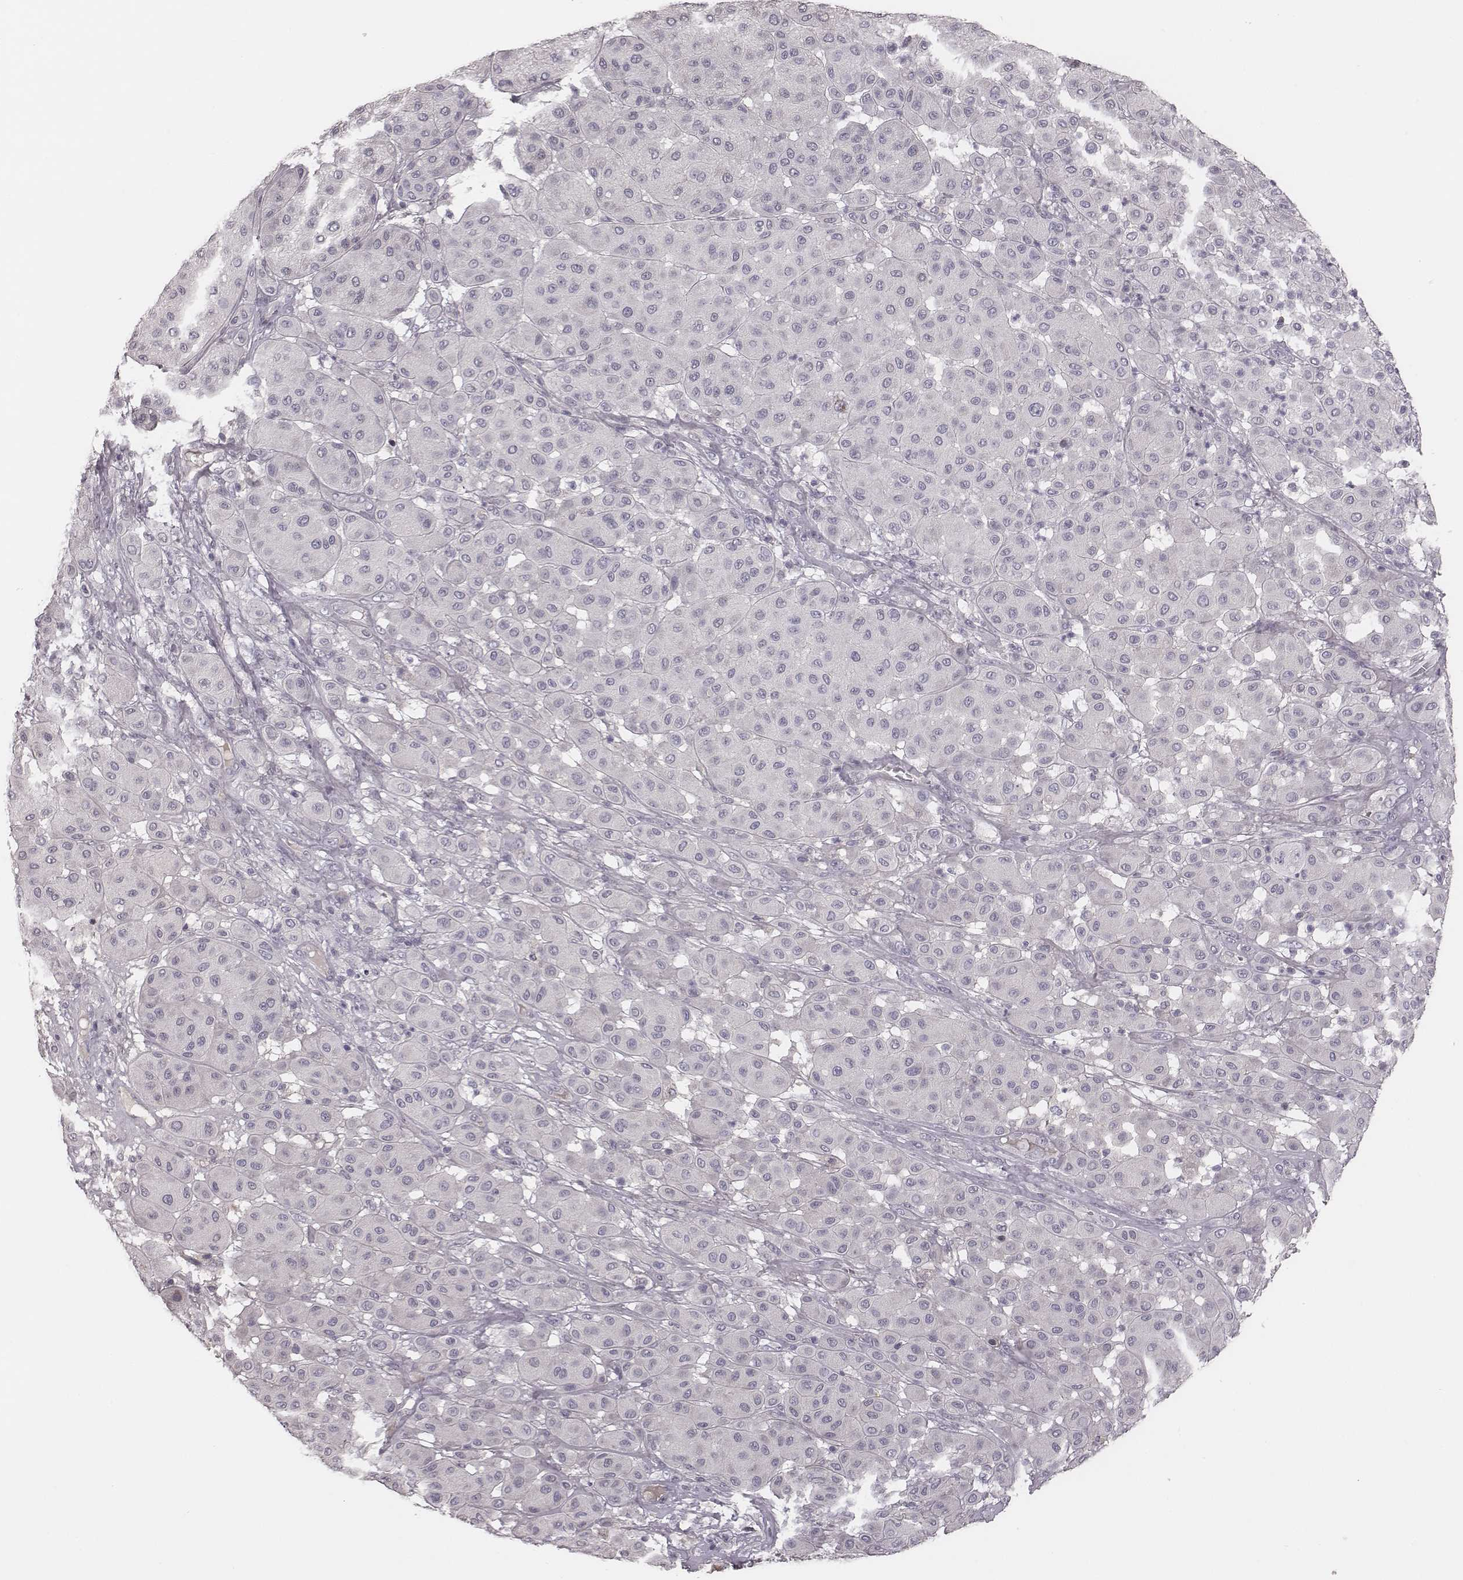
{"staining": {"intensity": "negative", "quantity": "none", "location": "none"}, "tissue": "melanoma", "cell_type": "Tumor cells", "image_type": "cancer", "snomed": [{"axis": "morphology", "description": "Malignant melanoma, Metastatic site"}, {"axis": "topography", "description": "Smooth muscle"}], "caption": "A histopathology image of melanoma stained for a protein demonstrates no brown staining in tumor cells.", "gene": "TLX3", "patient": {"sex": "male", "age": 41}}